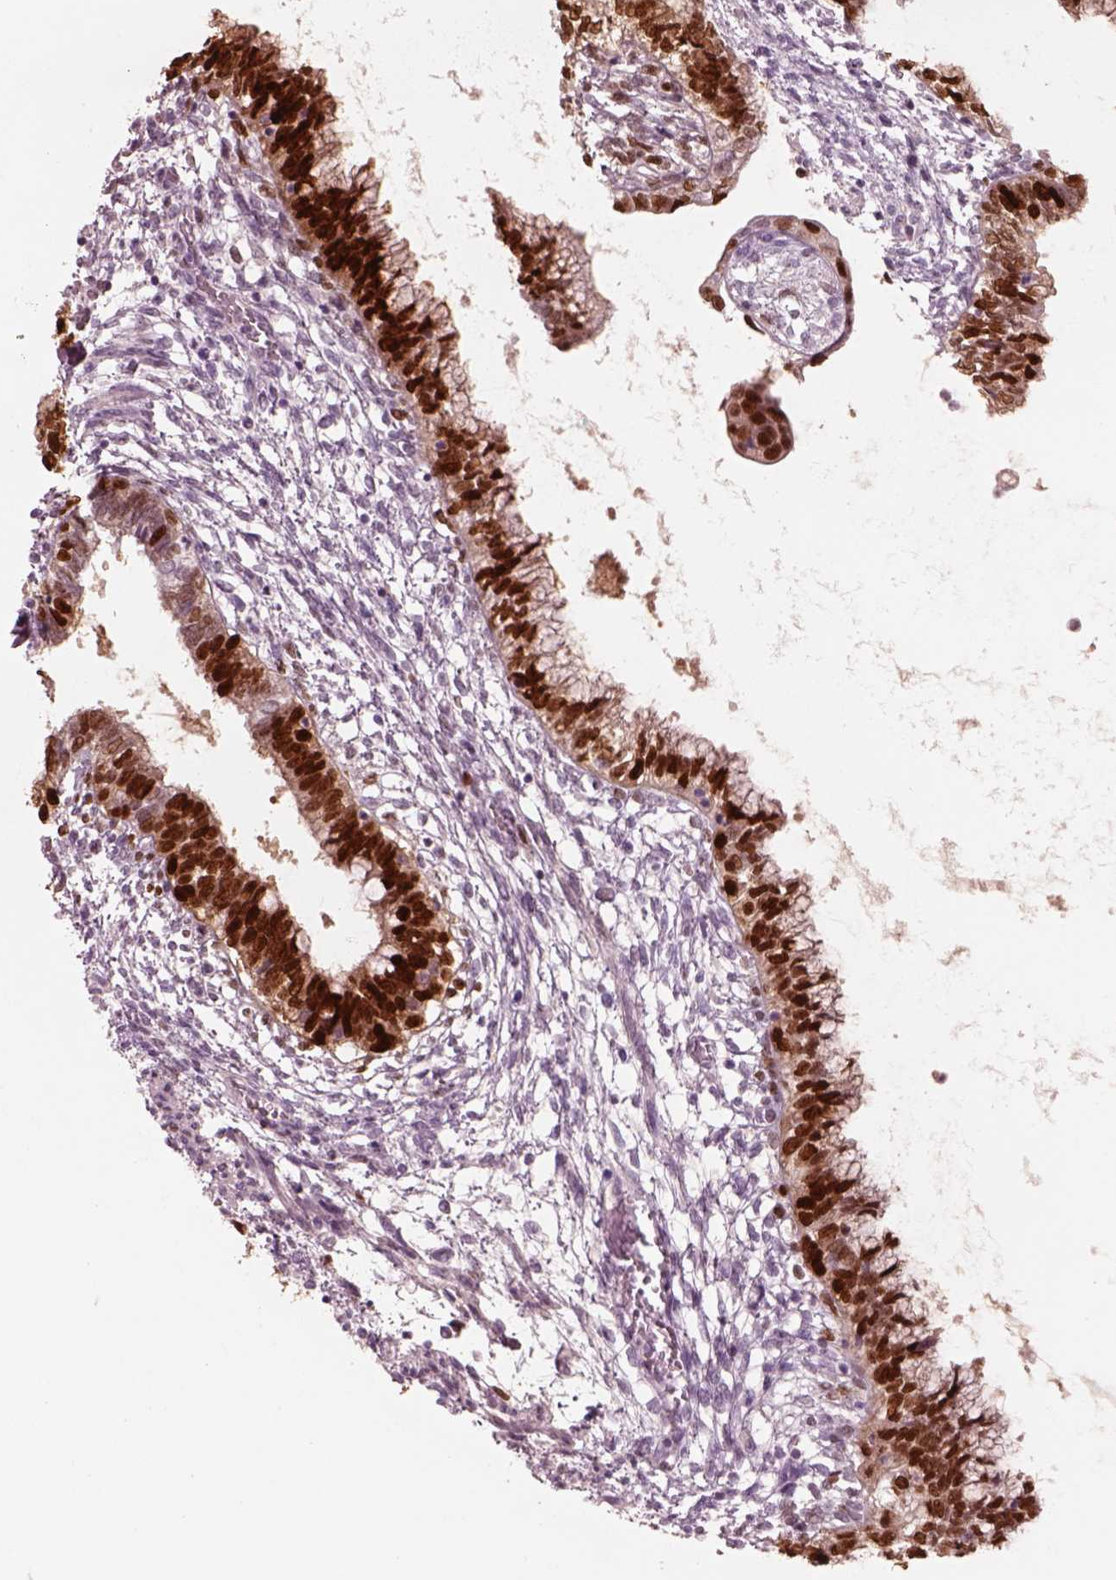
{"staining": {"intensity": "strong", "quantity": "25%-75%", "location": "nuclear"}, "tissue": "testis cancer", "cell_type": "Tumor cells", "image_type": "cancer", "snomed": [{"axis": "morphology", "description": "Carcinoma, Embryonal, NOS"}, {"axis": "topography", "description": "Testis"}], "caption": "Protein analysis of testis cancer tissue exhibits strong nuclear staining in about 25%-75% of tumor cells.", "gene": "SOX9", "patient": {"sex": "male", "age": 37}}